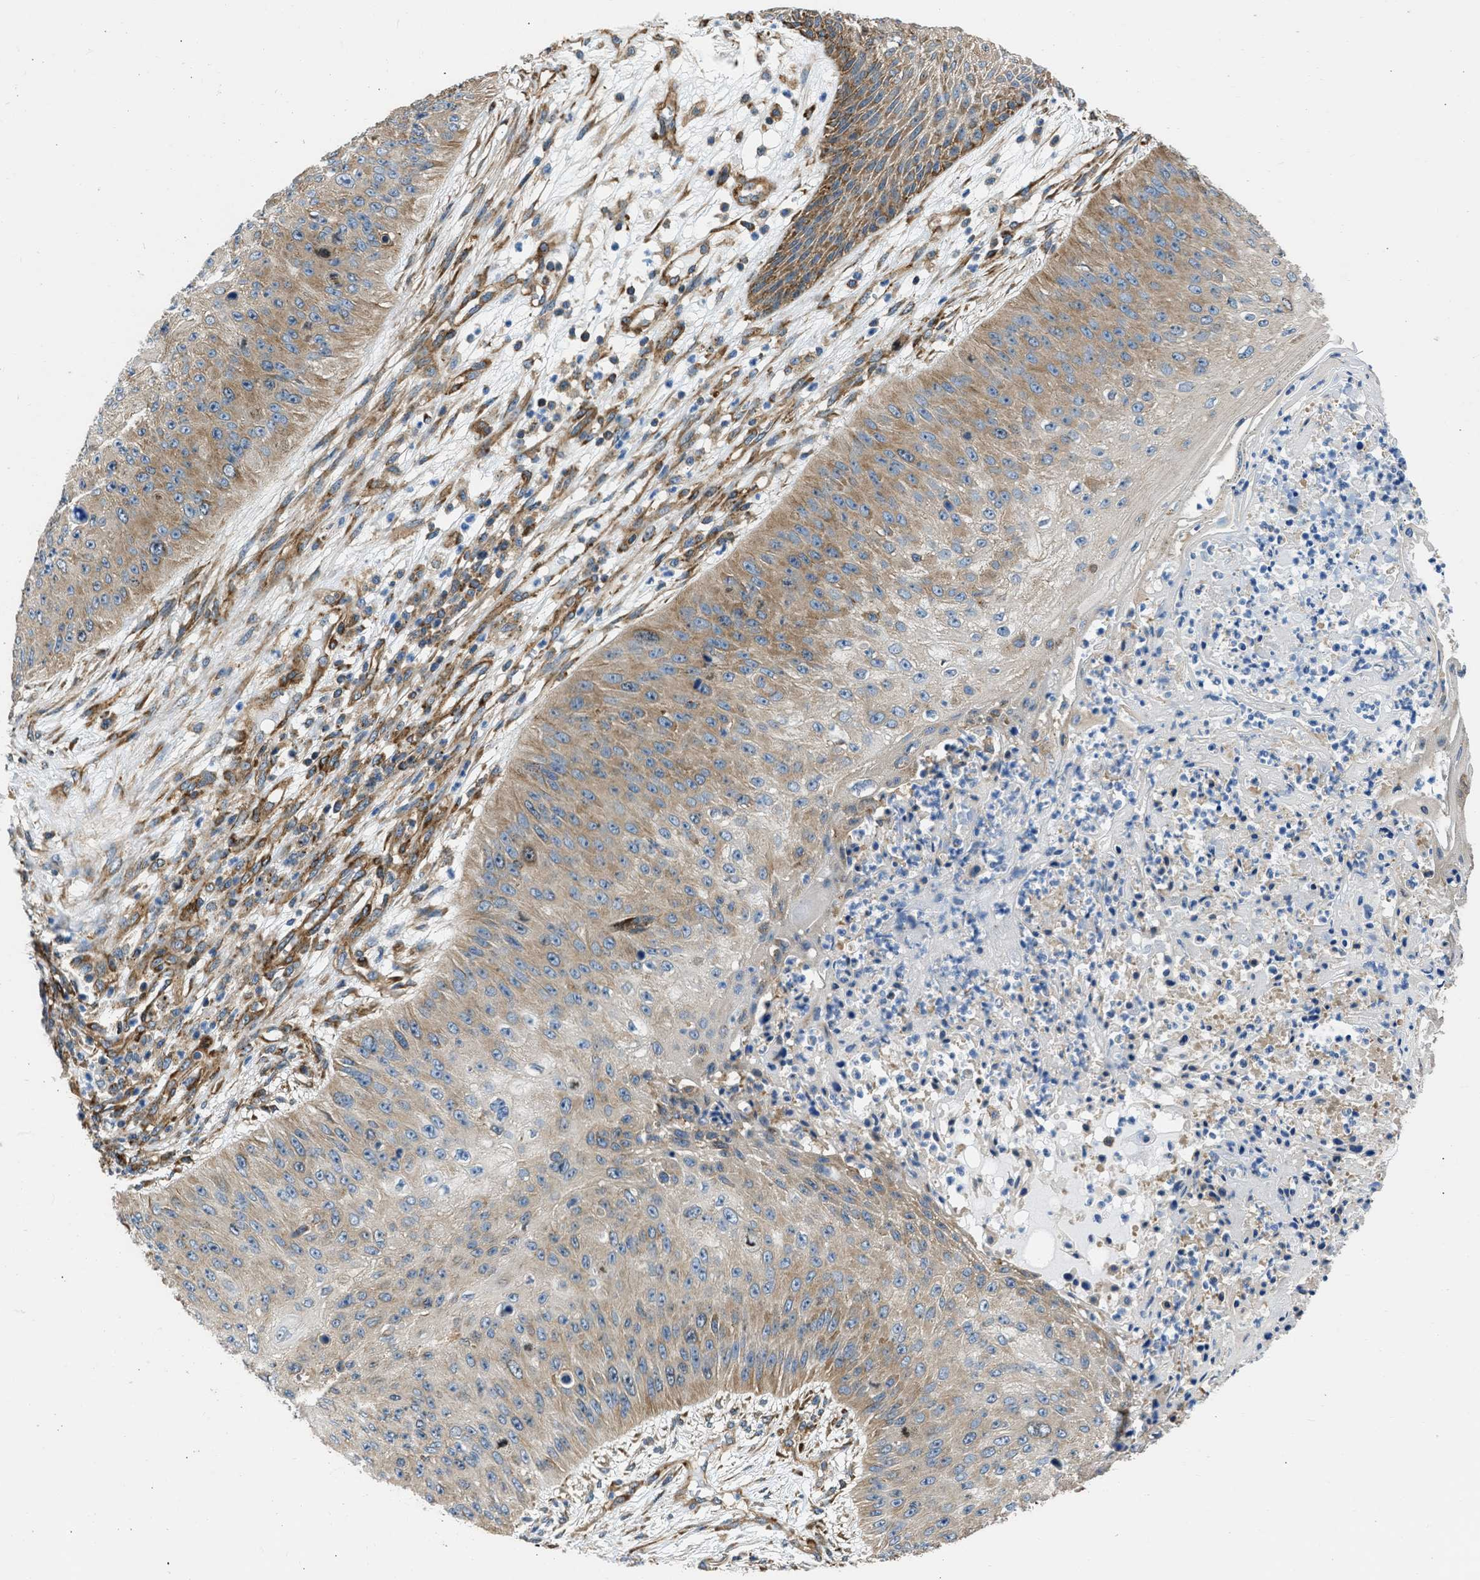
{"staining": {"intensity": "moderate", "quantity": "25%-75%", "location": "cytoplasmic/membranous"}, "tissue": "skin cancer", "cell_type": "Tumor cells", "image_type": "cancer", "snomed": [{"axis": "morphology", "description": "Squamous cell carcinoma, NOS"}, {"axis": "topography", "description": "Skin"}], "caption": "Moderate cytoplasmic/membranous staining is seen in about 25%-75% of tumor cells in skin cancer.", "gene": "SEPTIN2", "patient": {"sex": "female", "age": 80}}